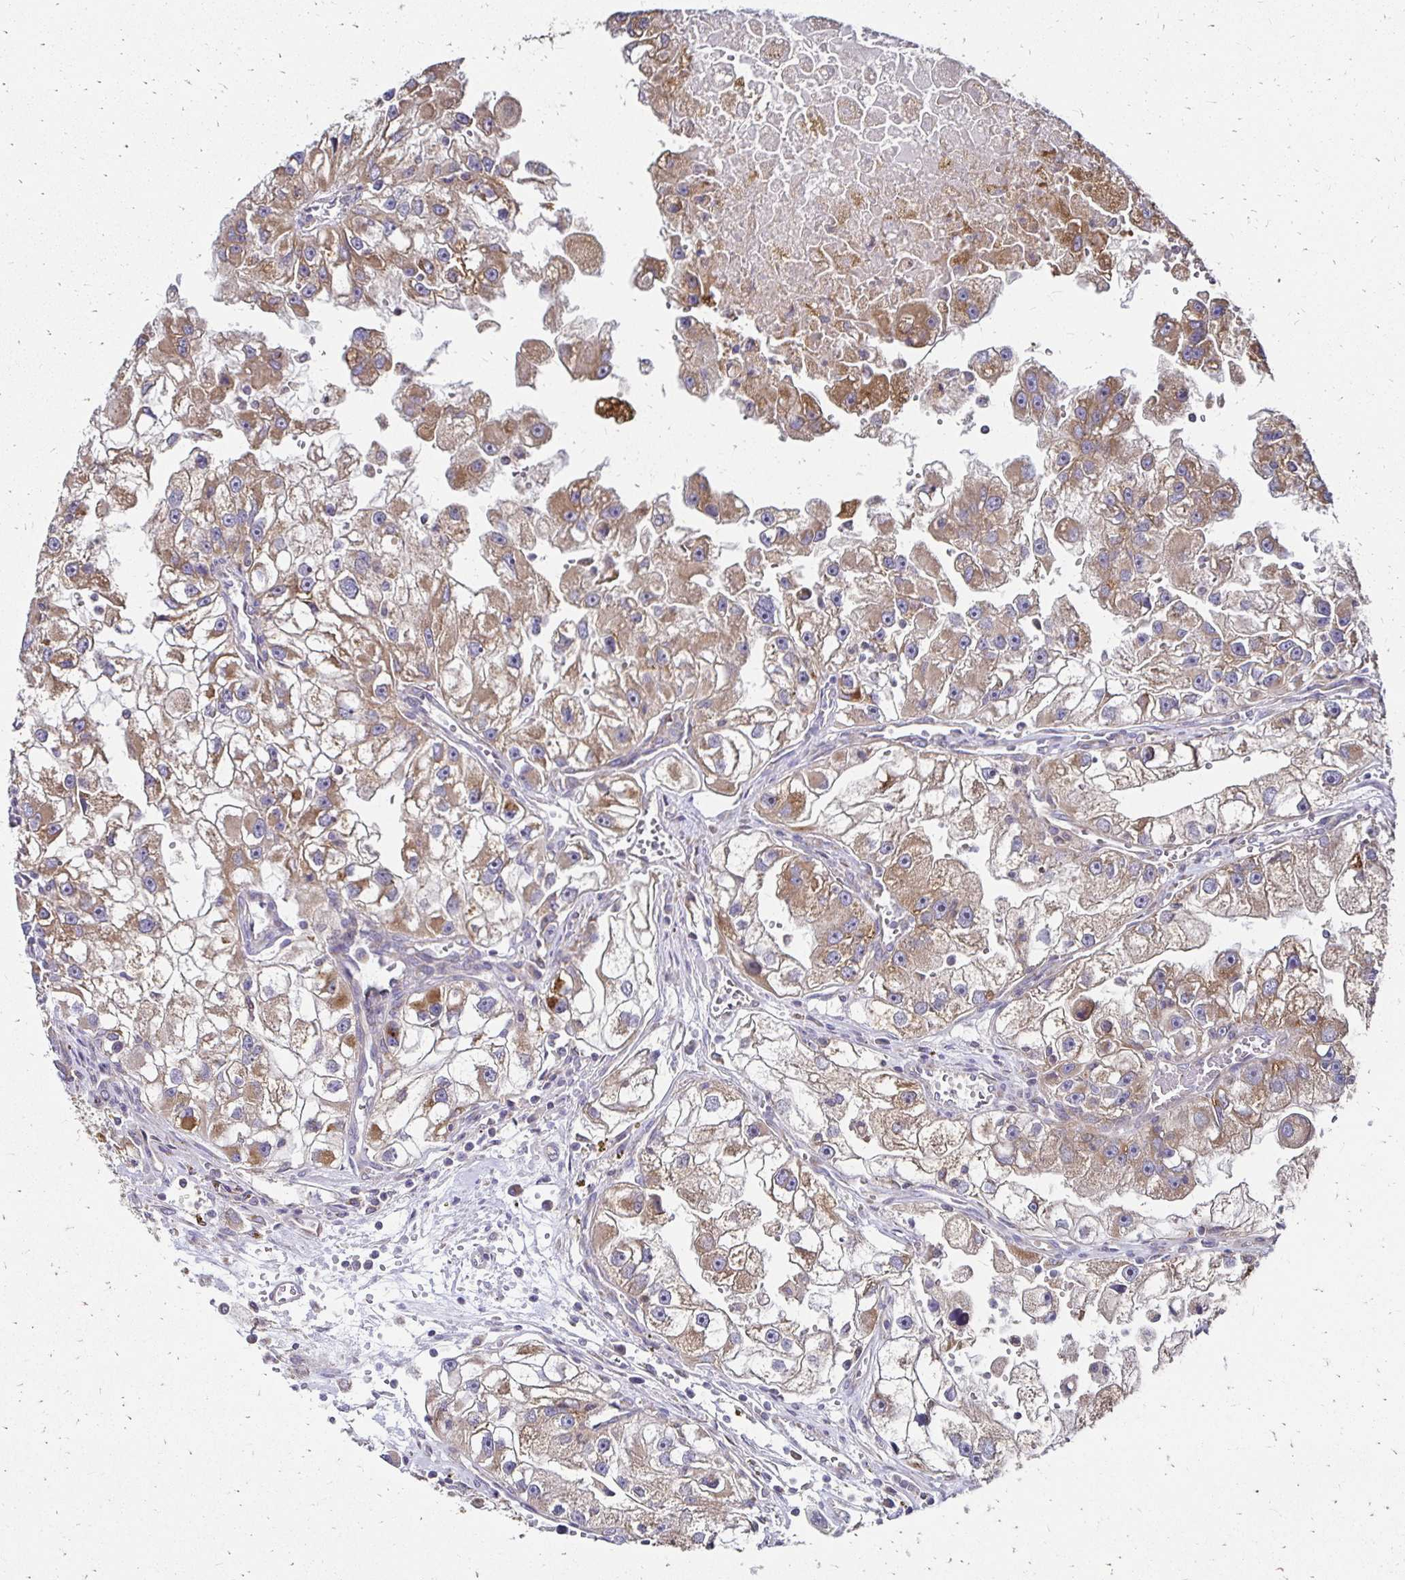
{"staining": {"intensity": "moderate", "quantity": ">75%", "location": "cytoplasmic/membranous"}, "tissue": "renal cancer", "cell_type": "Tumor cells", "image_type": "cancer", "snomed": [{"axis": "morphology", "description": "Adenocarcinoma, NOS"}, {"axis": "topography", "description": "Kidney"}], "caption": "The image displays a brown stain indicating the presence of a protein in the cytoplasmic/membranous of tumor cells in adenocarcinoma (renal).", "gene": "ZW10", "patient": {"sex": "male", "age": 63}}